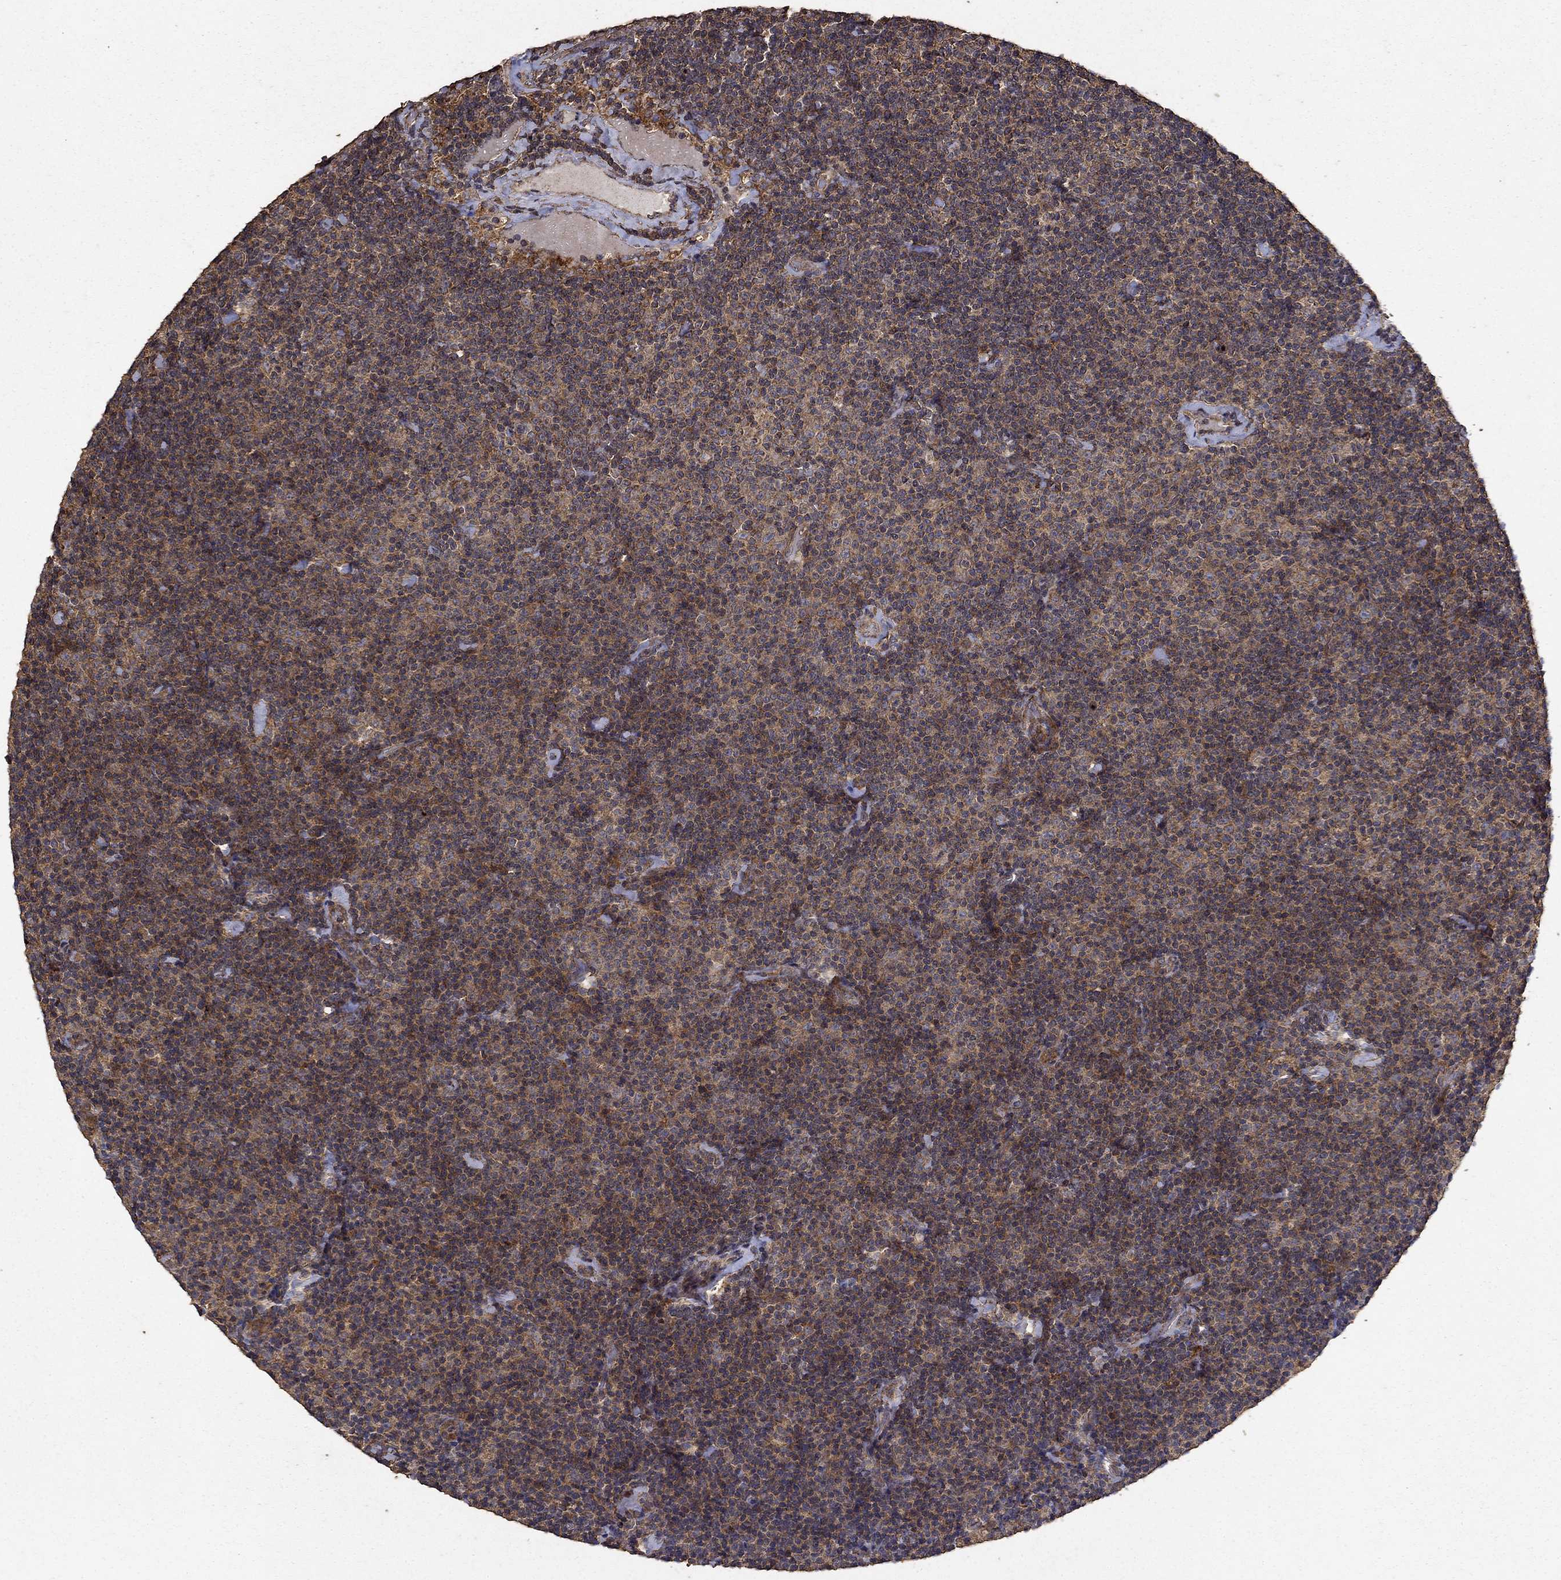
{"staining": {"intensity": "moderate", "quantity": "<25%", "location": "cytoplasmic/membranous"}, "tissue": "lymphoma", "cell_type": "Tumor cells", "image_type": "cancer", "snomed": [{"axis": "morphology", "description": "Malignant lymphoma, non-Hodgkin's type, Low grade"}, {"axis": "topography", "description": "Lymph node"}], "caption": "Tumor cells exhibit low levels of moderate cytoplasmic/membranous staining in about <25% of cells in malignant lymphoma, non-Hodgkin's type (low-grade). The protein of interest is stained brown, and the nuclei are stained in blue (DAB IHC with brightfield microscopy, high magnification).", "gene": "IFRD1", "patient": {"sex": "male", "age": 81}}